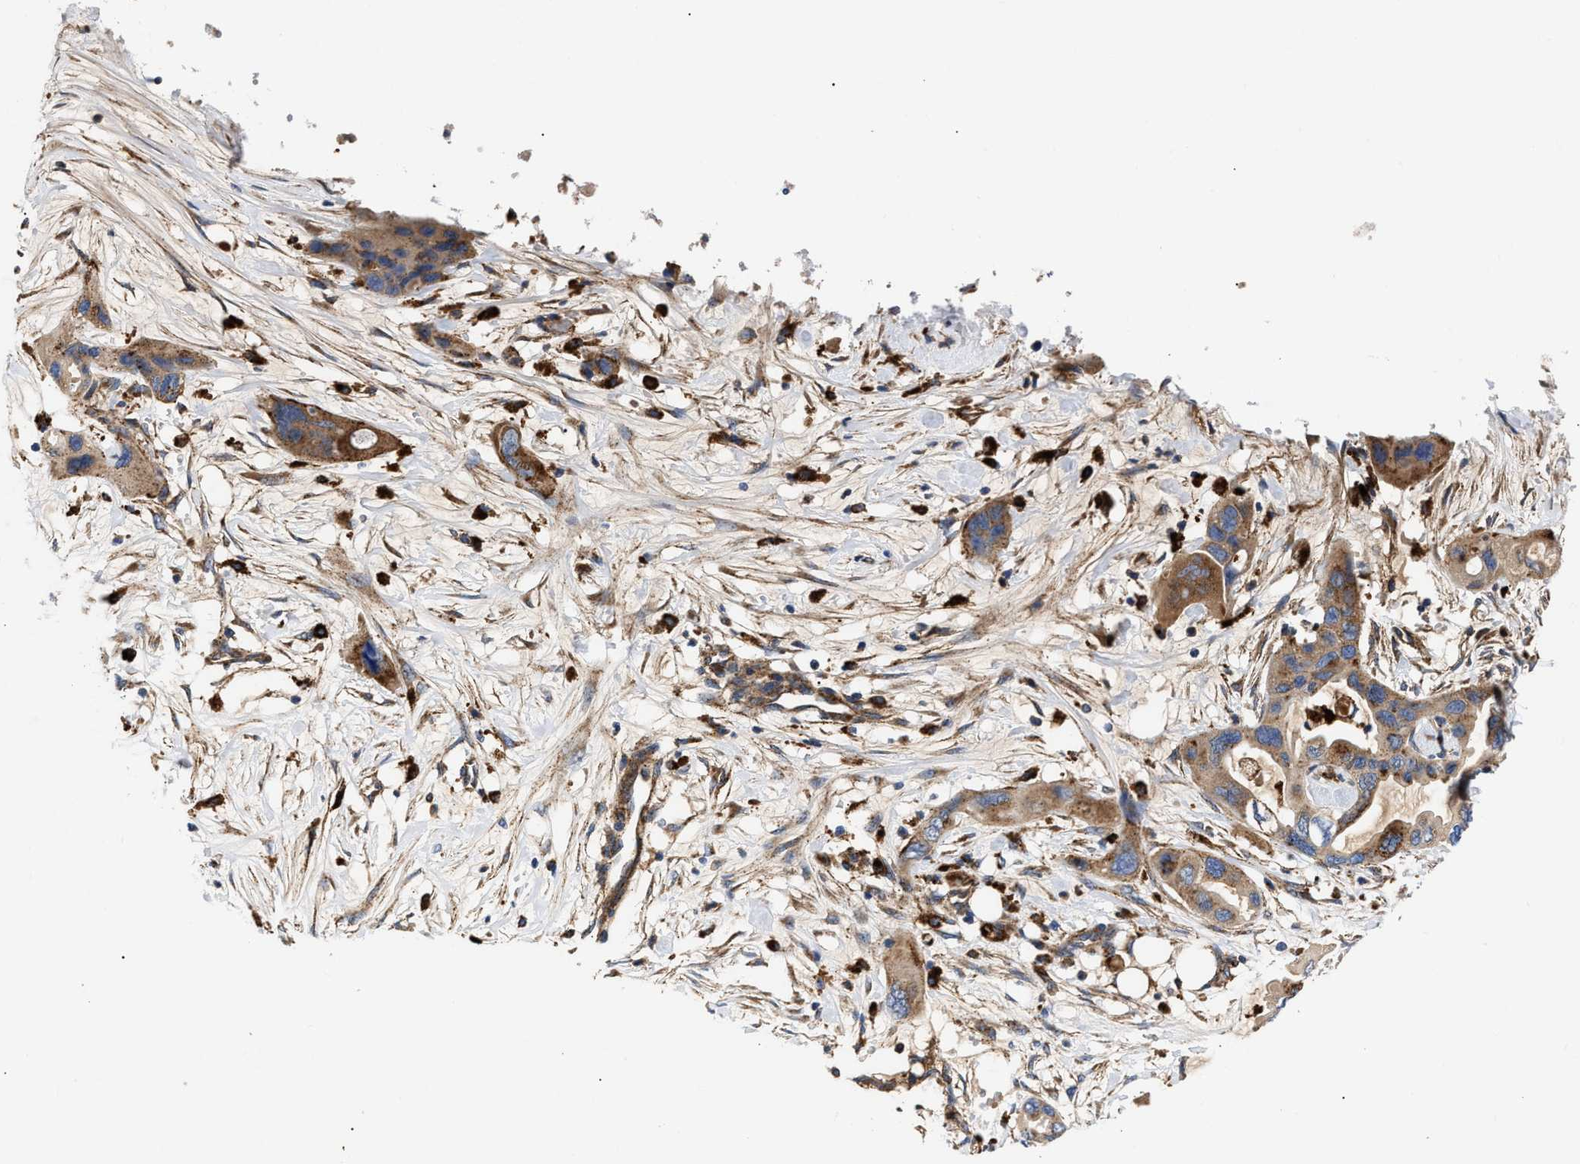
{"staining": {"intensity": "strong", "quantity": ">75%", "location": "cytoplasmic/membranous"}, "tissue": "pancreatic cancer", "cell_type": "Tumor cells", "image_type": "cancer", "snomed": [{"axis": "morphology", "description": "Adenocarcinoma, NOS"}, {"axis": "topography", "description": "Pancreas"}], "caption": "DAB (3,3'-diaminobenzidine) immunohistochemical staining of adenocarcinoma (pancreatic) demonstrates strong cytoplasmic/membranous protein positivity in approximately >75% of tumor cells. The staining was performed using DAB (3,3'-diaminobenzidine), with brown indicating positive protein expression. Nuclei are stained blue with hematoxylin.", "gene": "CCDC146", "patient": {"sex": "female", "age": 71}}